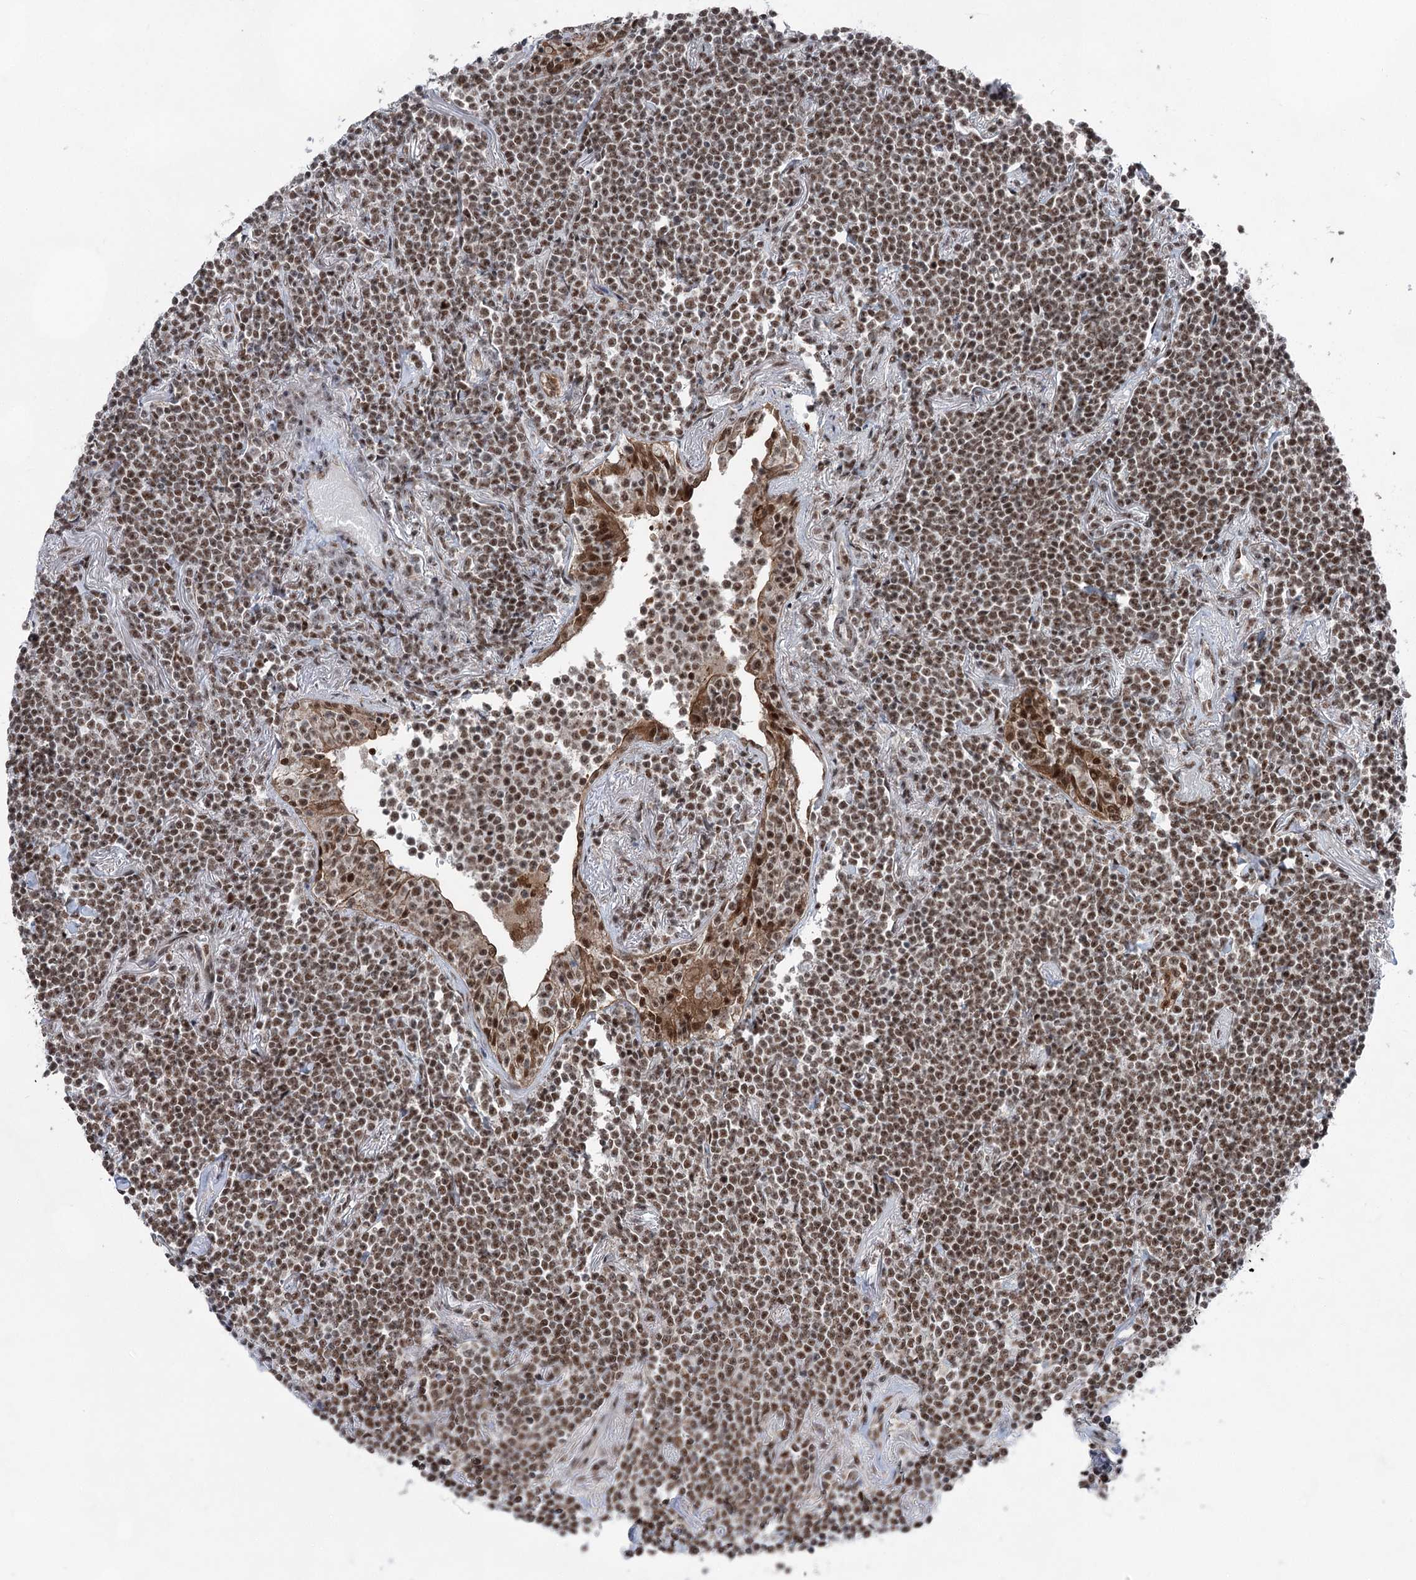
{"staining": {"intensity": "moderate", "quantity": ">75%", "location": "nuclear"}, "tissue": "lymphoma", "cell_type": "Tumor cells", "image_type": "cancer", "snomed": [{"axis": "morphology", "description": "Malignant lymphoma, non-Hodgkin's type, Low grade"}, {"axis": "topography", "description": "Lung"}], "caption": "Immunohistochemical staining of human lymphoma exhibits moderate nuclear protein positivity in about >75% of tumor cells. The protein of interest is shown in brown color, while the nuclei are stained blue.", "gene": "ZCCHC8", "patient": {"sex": "female", "age": 71}}